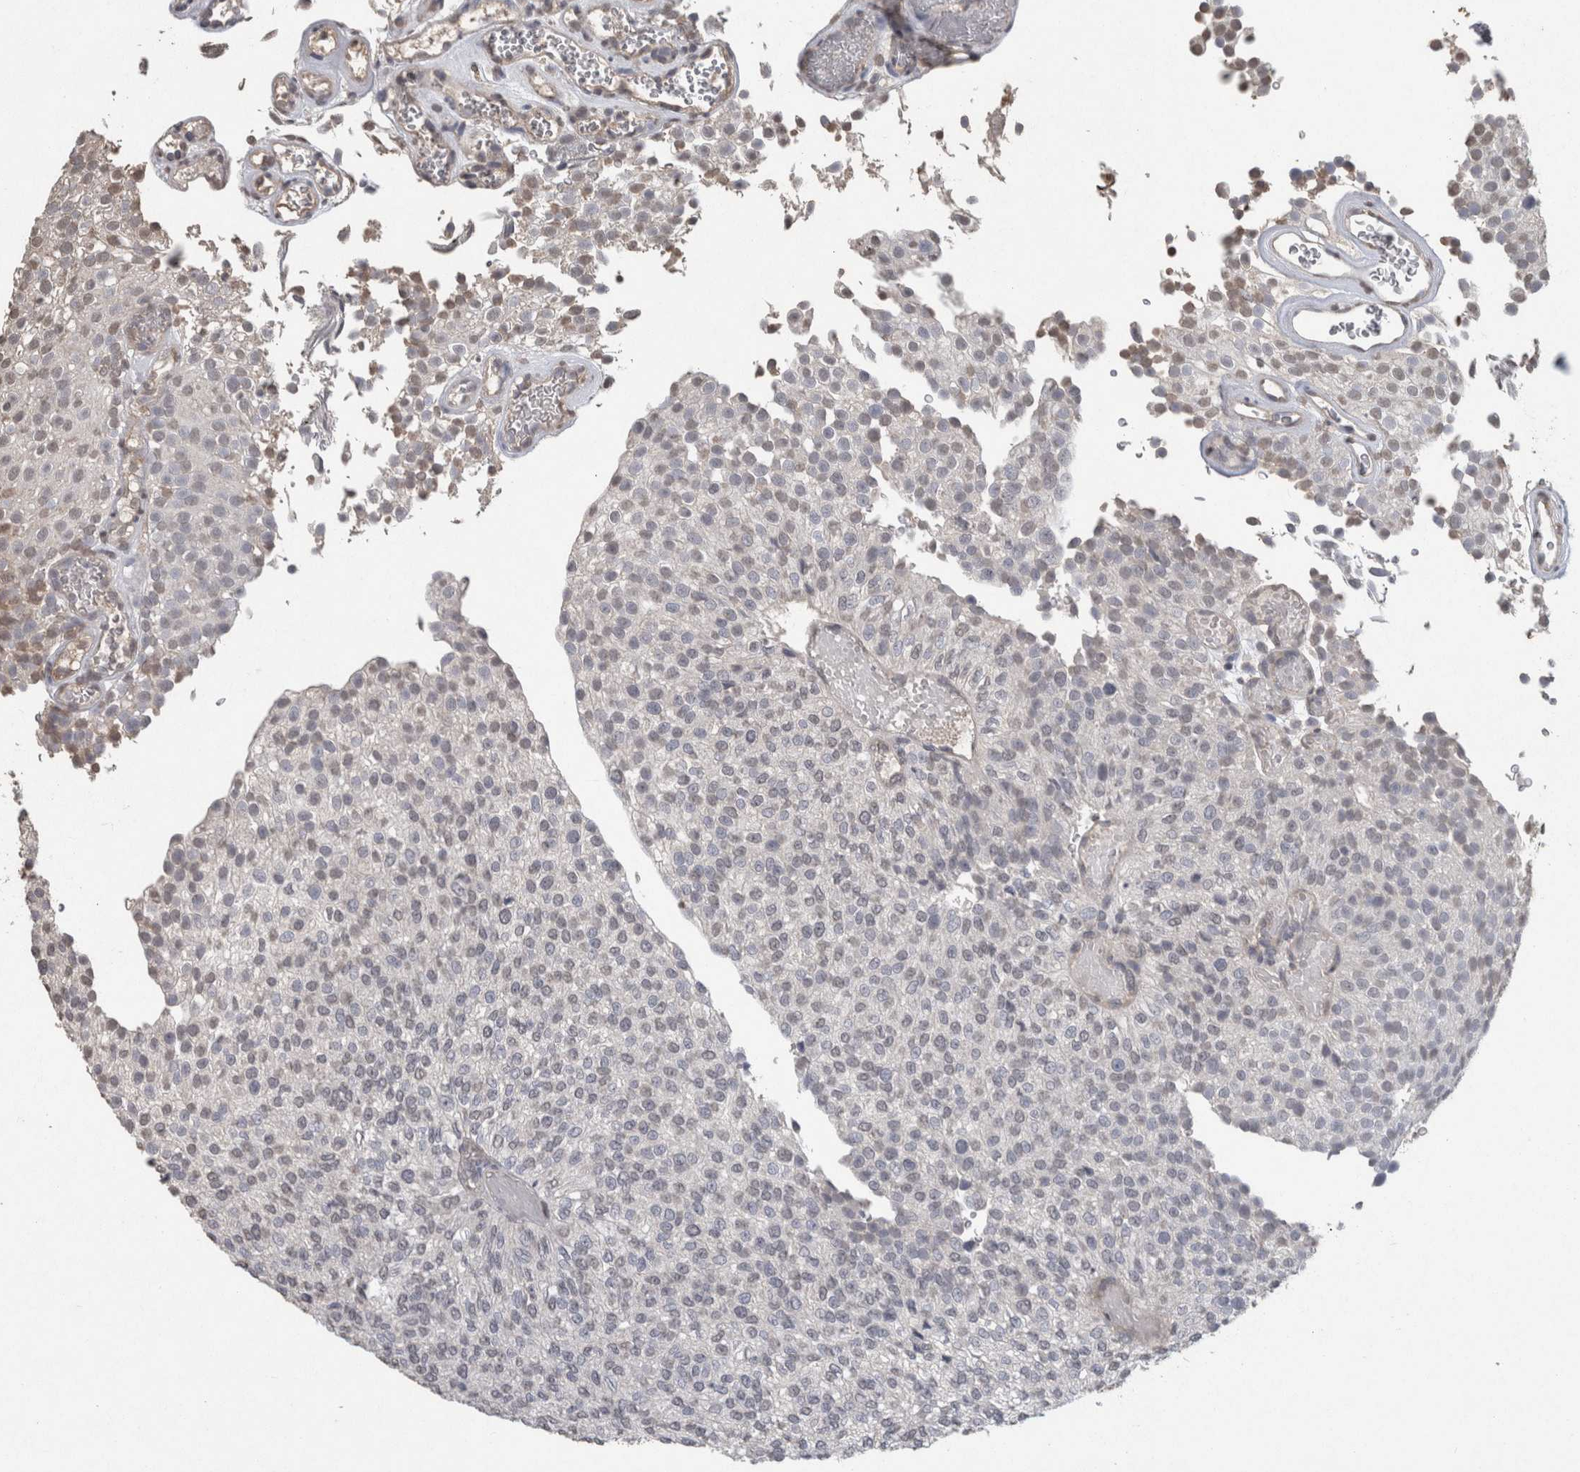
{"staining": {"intensity": "negative", "quantity": "none", "location": "none"}, "tissue": "urothelial cancer", "cell_type": "Tumor cells", "image_type": "cancer", "snomed": [{"axis": "morphology", "description": "Urothelial carcinoma, Low grade"}, {"axis": "topography", "description": "Urinary bladder"}], "caption": "A high-resolution image shows immunohistochemistry (IHC) staining of urothelial cancer, which exhibits no significant expression in tumor cells.", "gene": "RECK", "patient": {"sex": "male", "age": 78}}